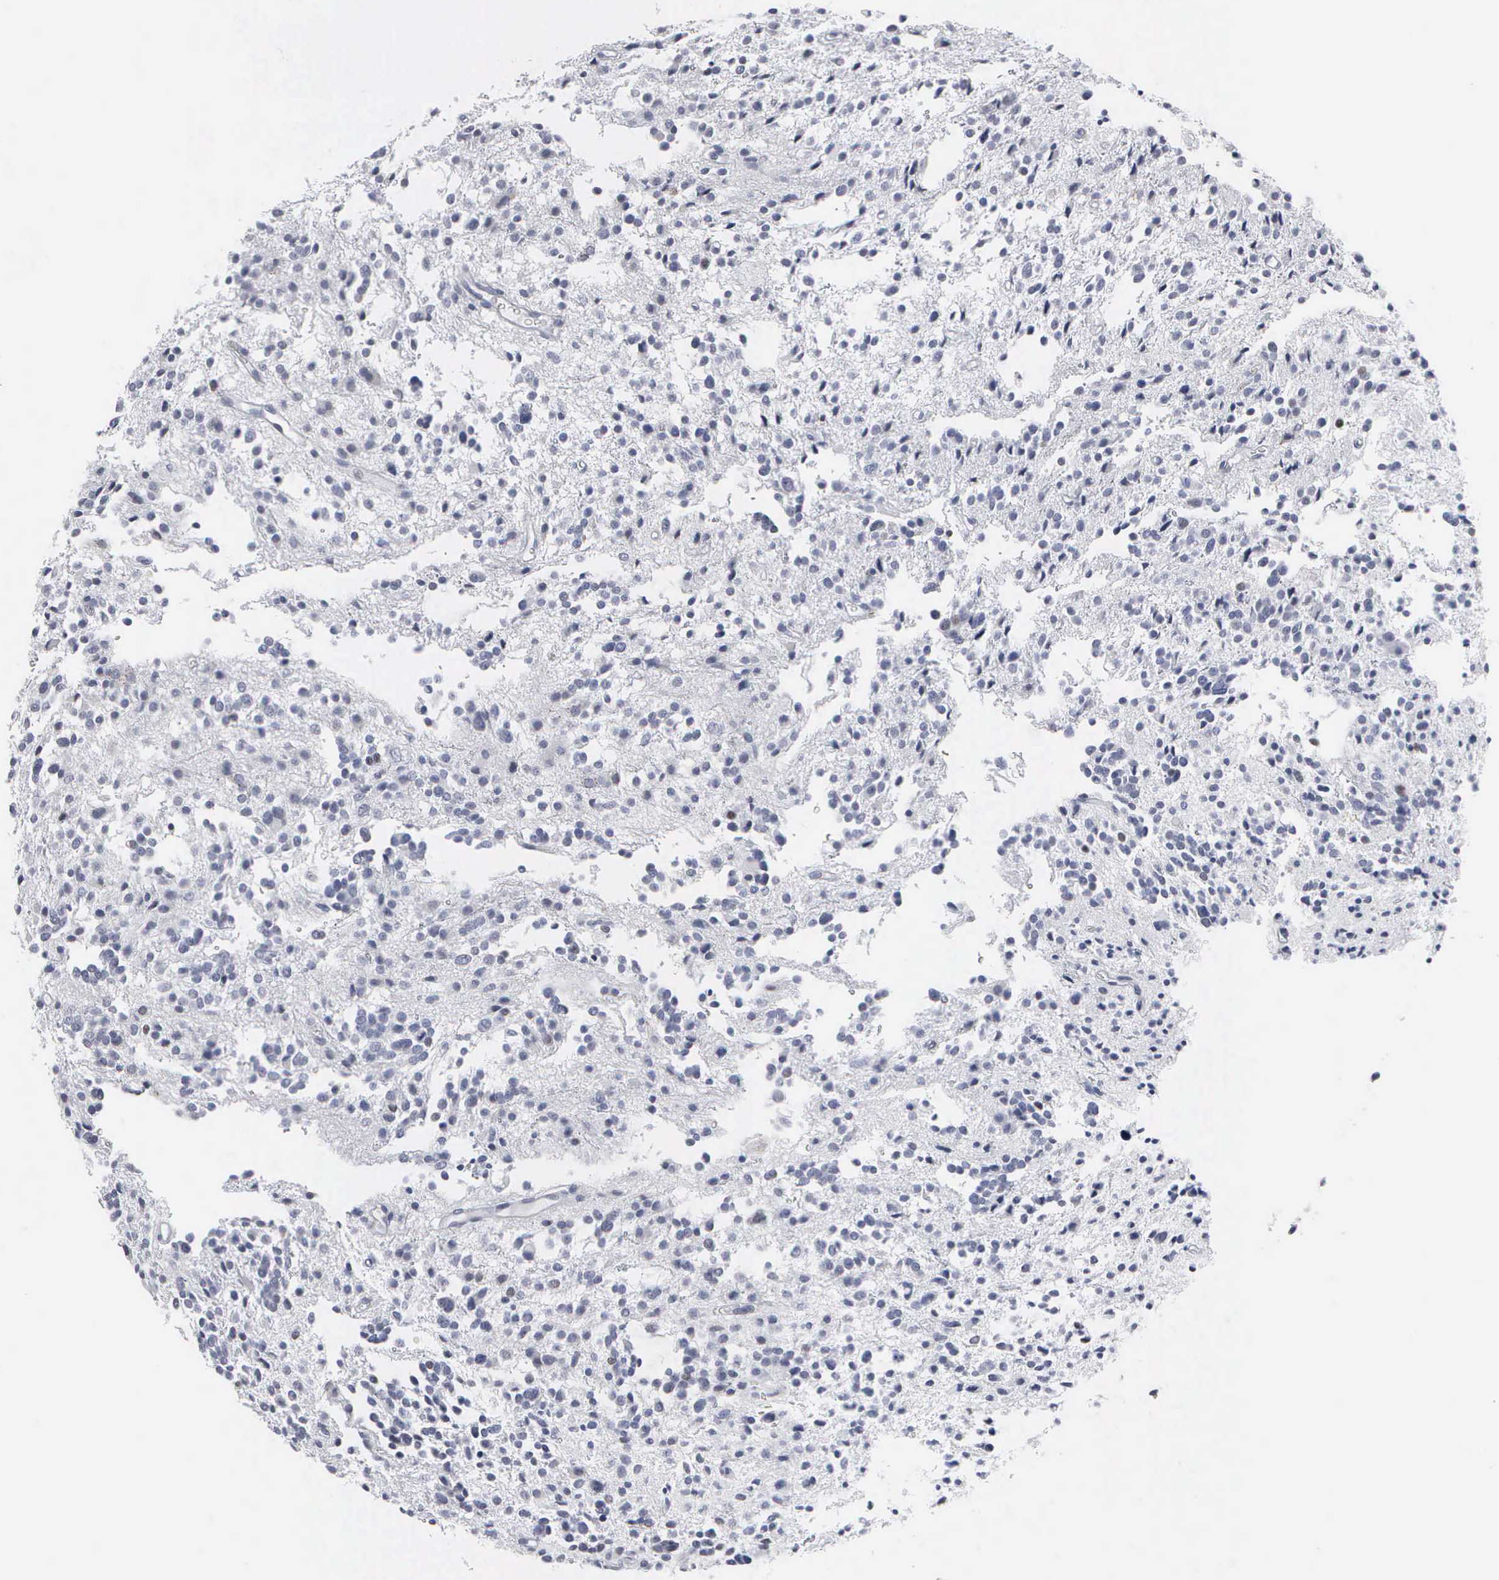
{"staining": {"intensity": "negative", "quantity": "none", "location": "none"}, "tissue": "glioma", "cell_type": "Tumor cells", "image_type": "cancer", "snomed": [{"axis": "morphology", "description": "Glioma, malignant, Low grade"}, {"axis": "topography", "description": "Brain"}], "caption": "Immunohistochemistry photomicrograph of neoplastic tissue: human glioma stained with DAB demonstrates no significant protein staining in tumor cells. The staining is performed using DAB (3,3'-diaminobenzidine) brown chromogen with nuclei counter-stained in using hematoxylin.", "gene": "SPIN3", "patient": {"sex": "female", "age": 36}}